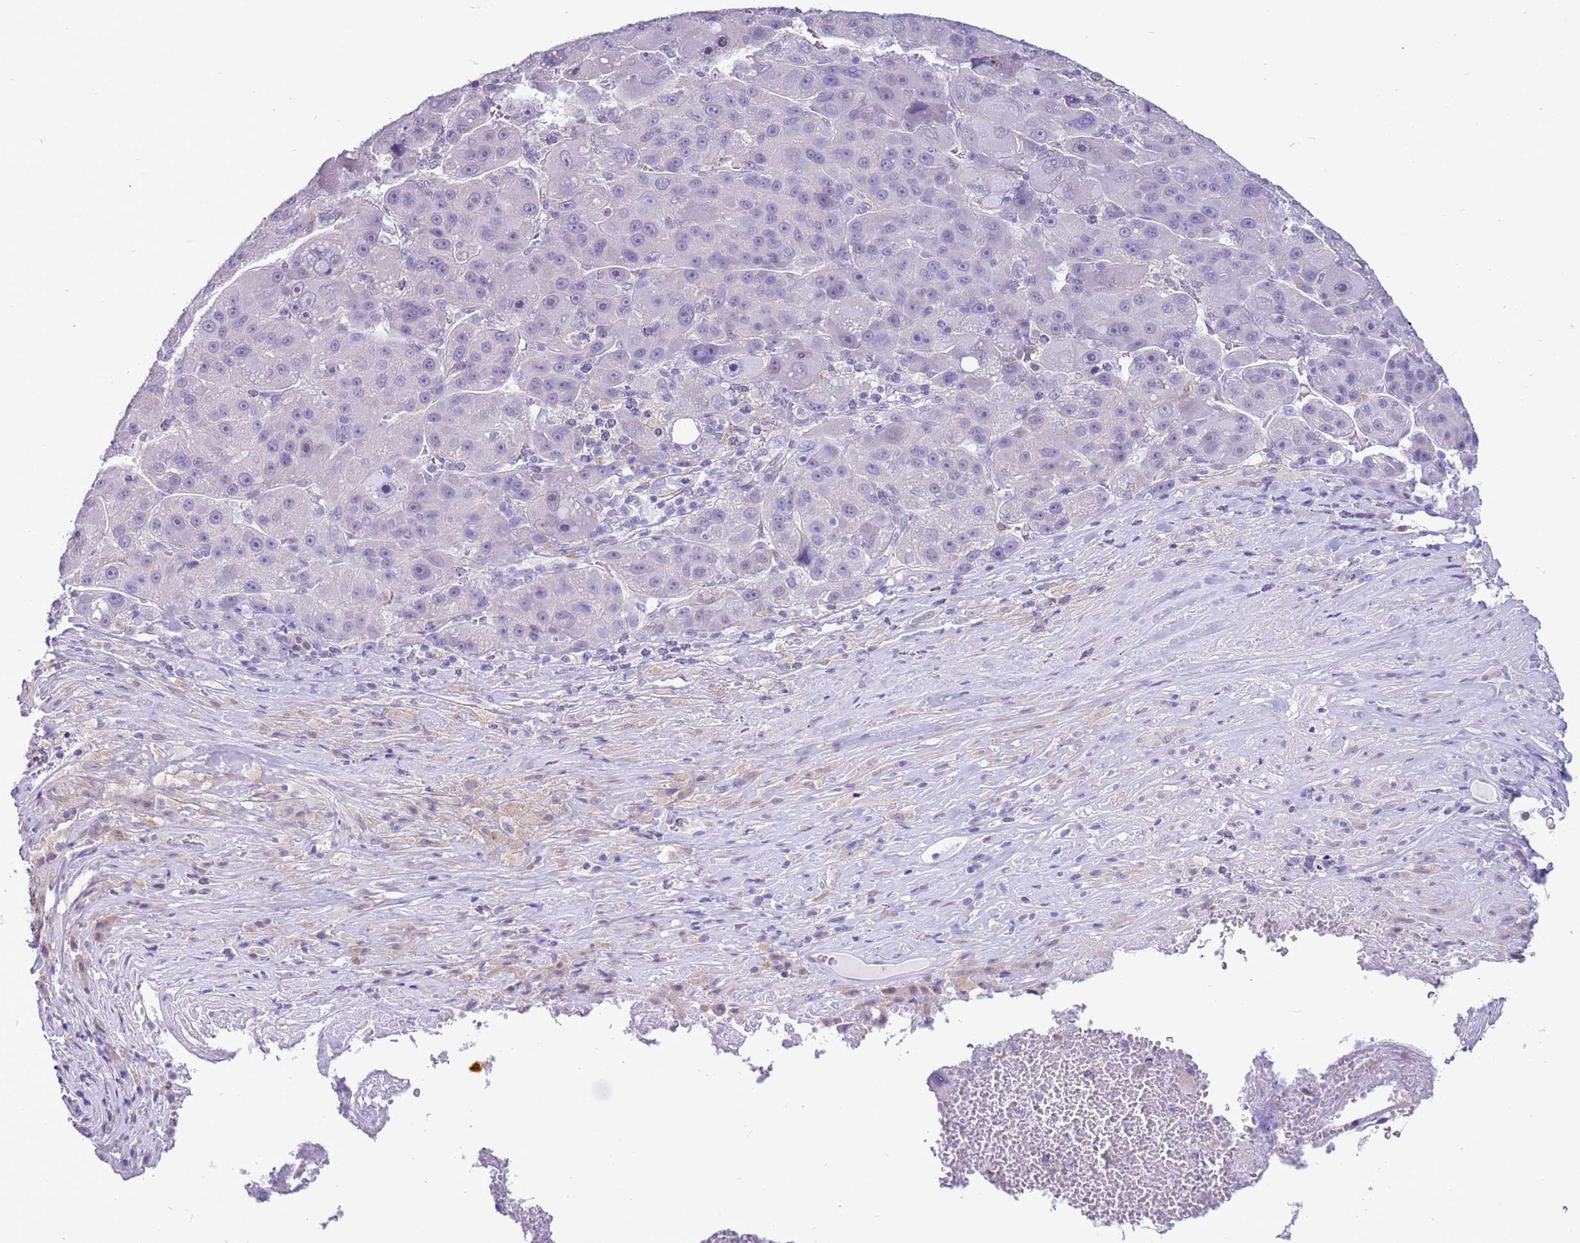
{"staining": {"intensity": "negative", "quantity": "none", "location": "none"}, "tissue": "liver cancer", "cell_type": "Tumor cells", "image_type": "cancer", "snomed": [{"axis": "morphology", "description": "Carcinoma, Hepatocellular, NOS"}, {"axis": "topography", "description": "Liver"}], "caption": "There is no significant expression in tumor cells of liver cancer. Brightfield microscopy of IHC stained with DAB (brown) and hematoxylin (blue), captured at high magnification.", "gene": "PPP1R17", "patient": {"sex": "male", "age": 76}}